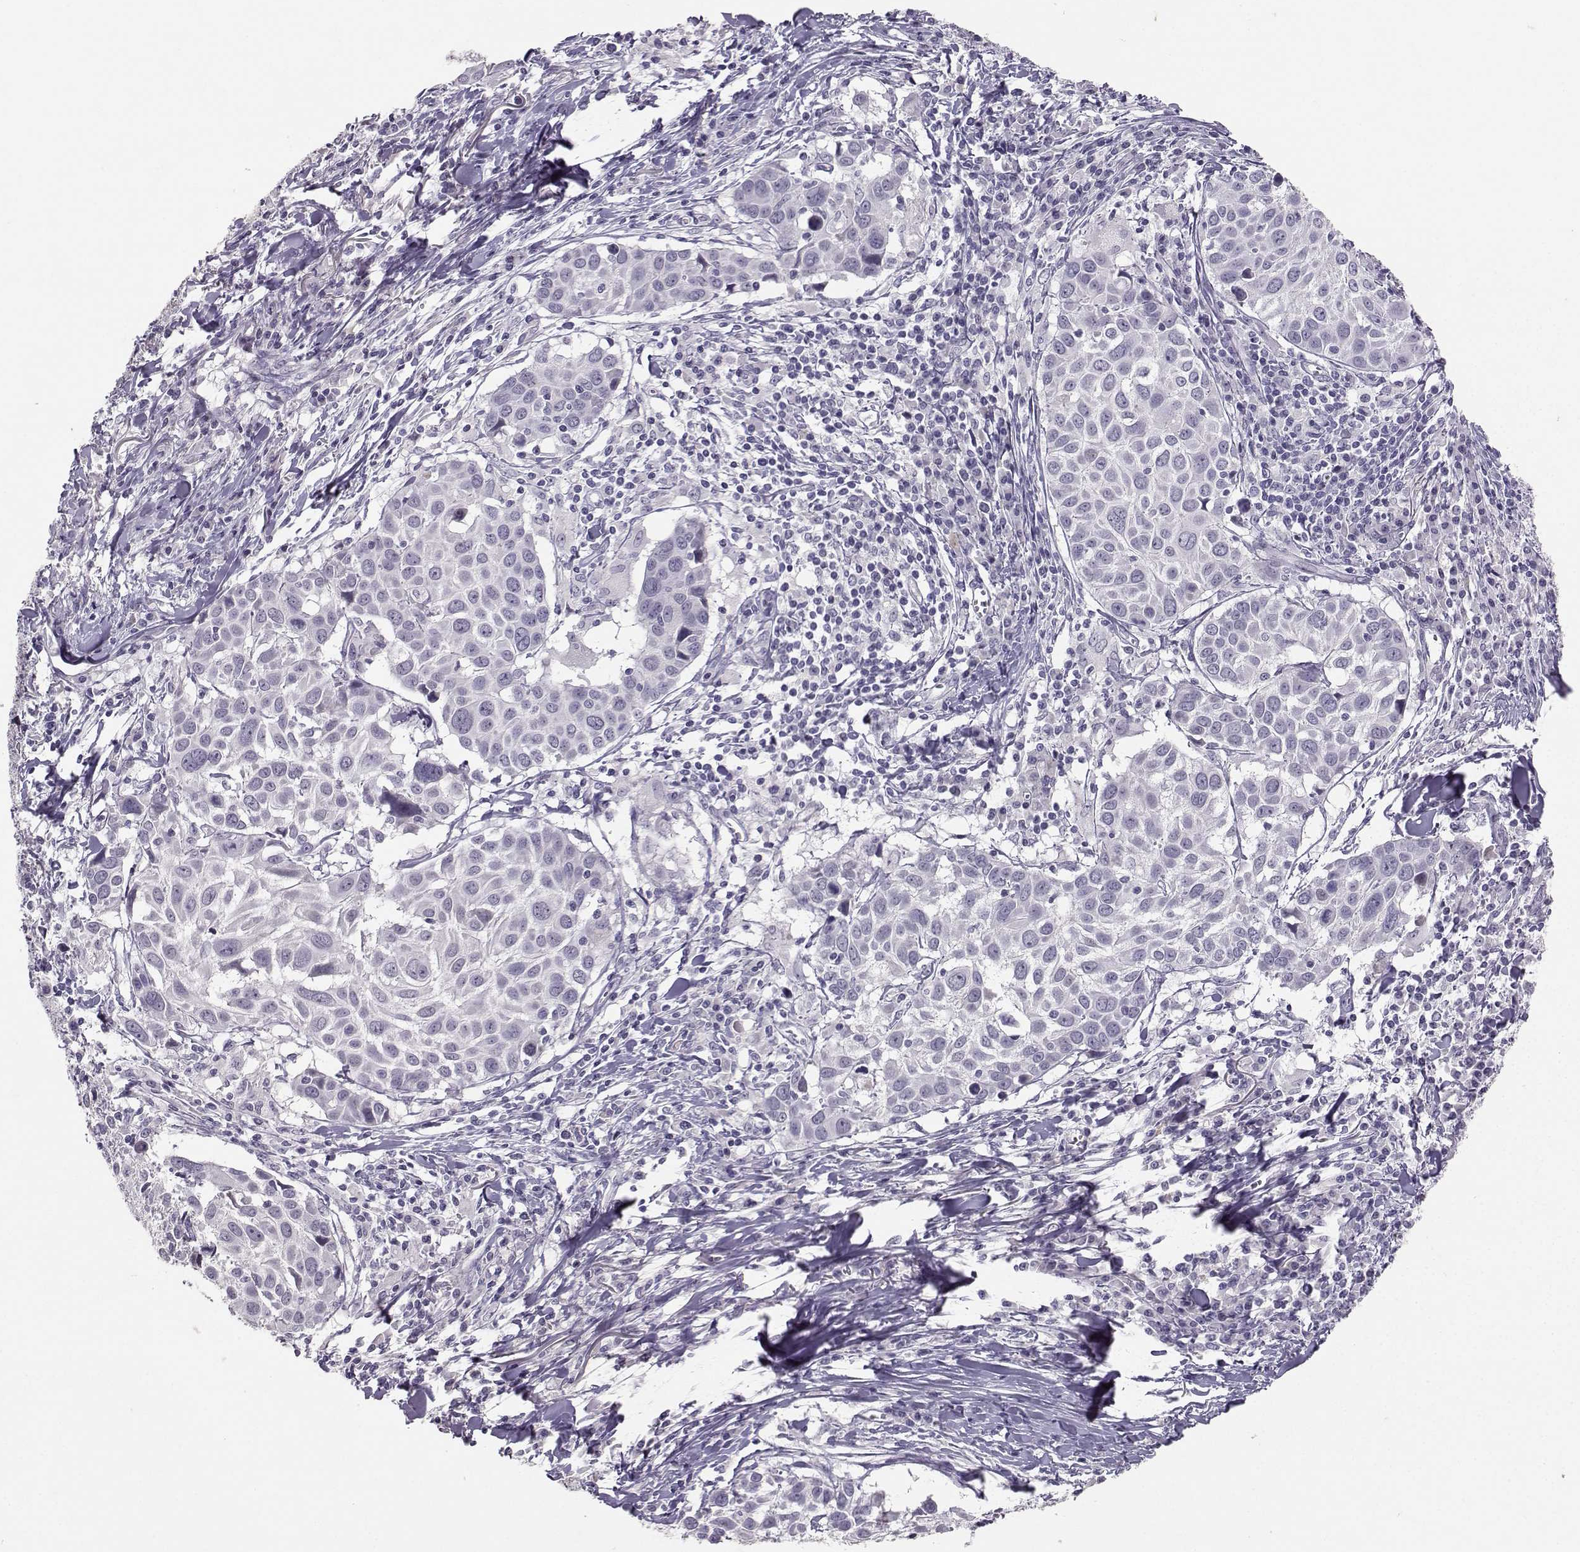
{"staining": {"intensity": "negative", "quantity": "none", "location": "none"}, "tissue": "lung cancer", "cell_type": "Tumor cells", "image_type": "cancer", "snomed": [{"axis": "morphology", "description": "Squamous cell carcinoma, NOS"}, {"axis": "topography", "description": "Lung"}], "caption": "IHC photomicrograph of neoplastic tissue: lung cancer stained with DAB (3,3'-diaminobenzidine) shows no significant protein expression in tumor cells.", "gene": "PKP2", "patient": {"sex": "male", "age": 57}}